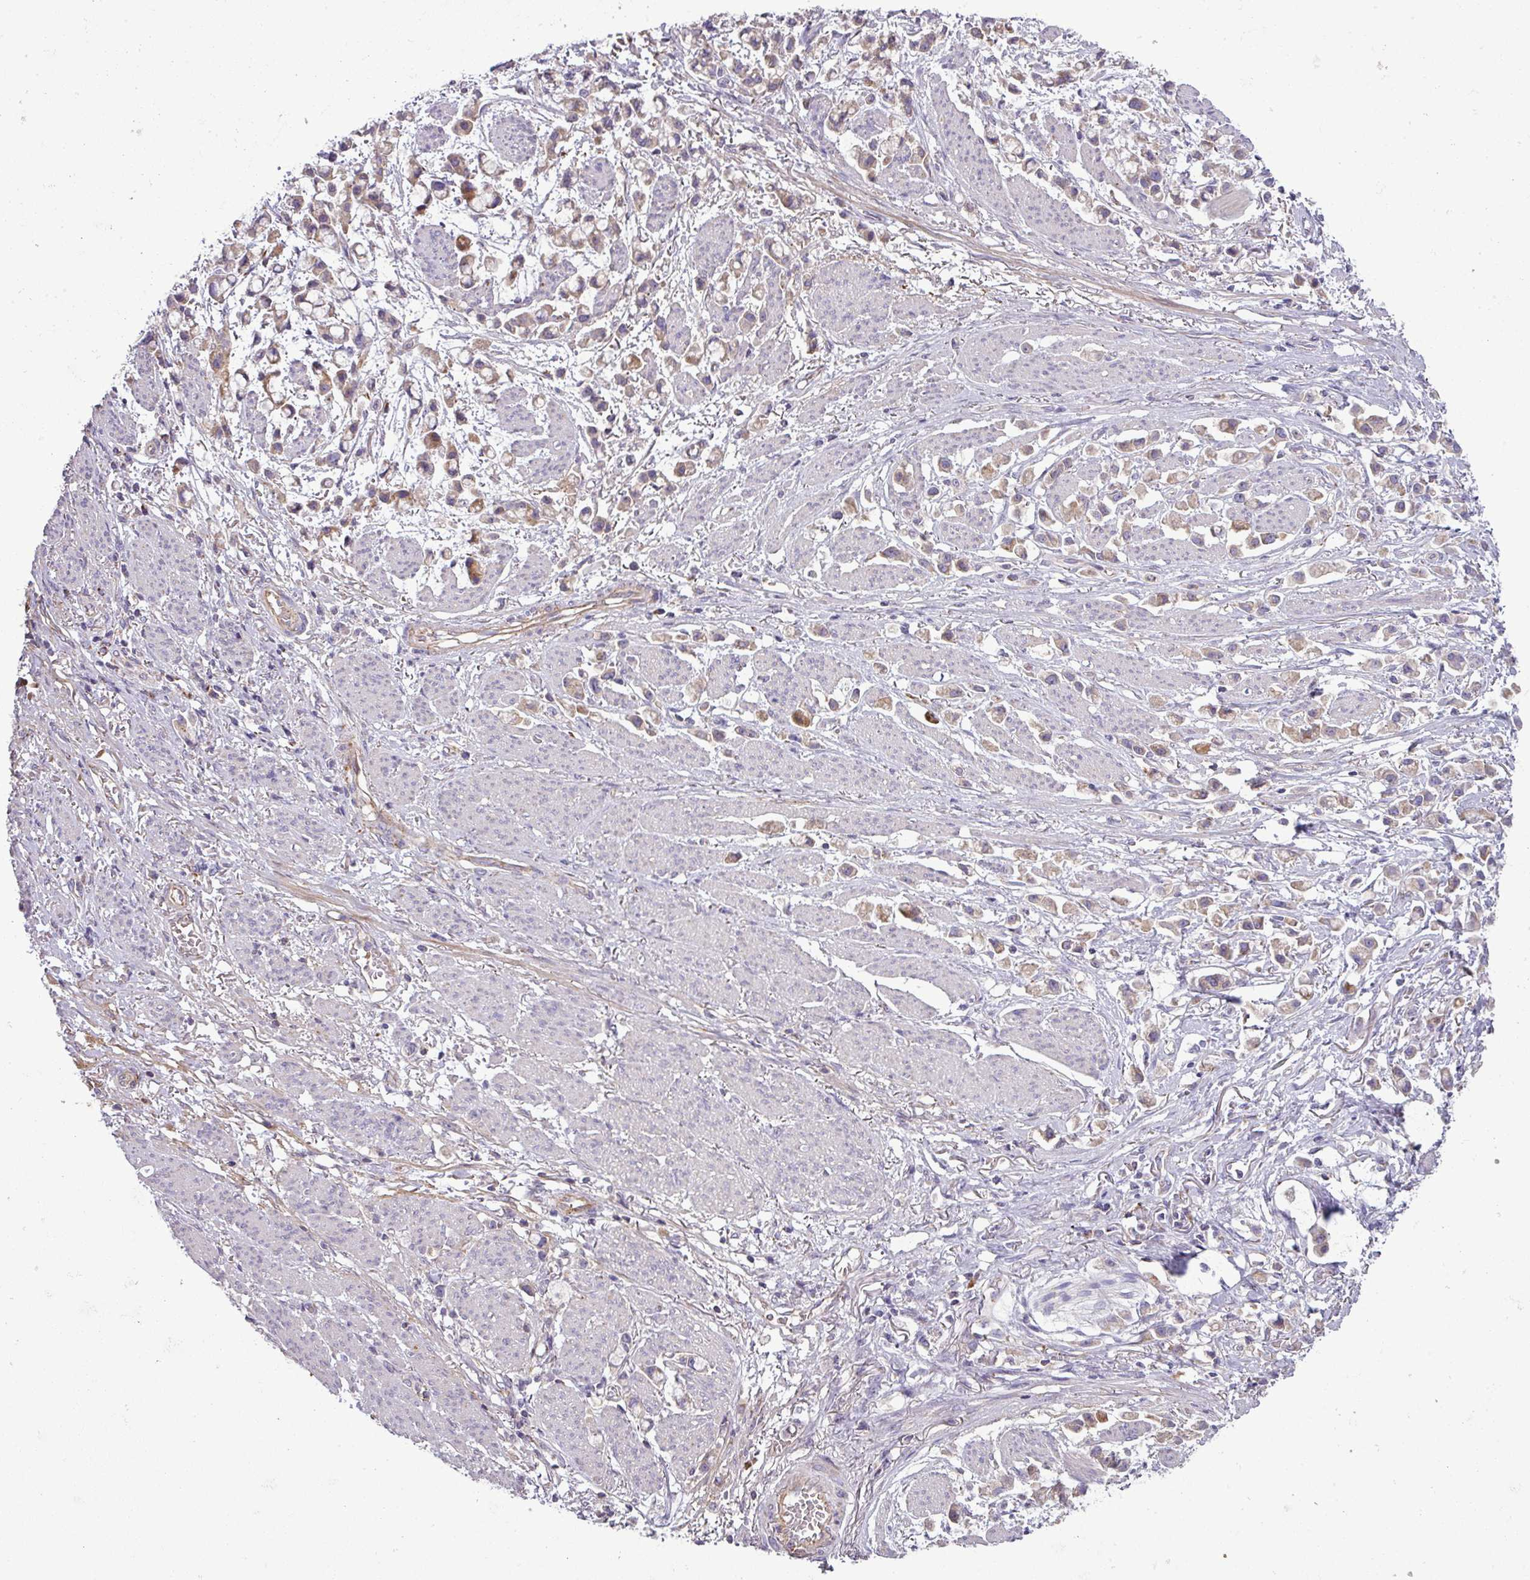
{"staining": {"intensity": "weak", "quantity": "25%-75%", "location": "cytoplasmic/membranous"}, "tissue": "stomach cancer", "cell_type": "Tumor cells", "image_type": "cancer", "snomed": [{"axis": "morphology", "description": "Adenocarcinoma, NOS"}, {"axis": "topography", "description": "Stomach"}], "caption": "This image shows IHC staining of adenocarcinoma (stomach), with low weak cytoplasmic/membranous staining in about 25%-75% of tumor cells.", "gene": "PNMA6A", "patient": {"sex": "female", "age": 81}}